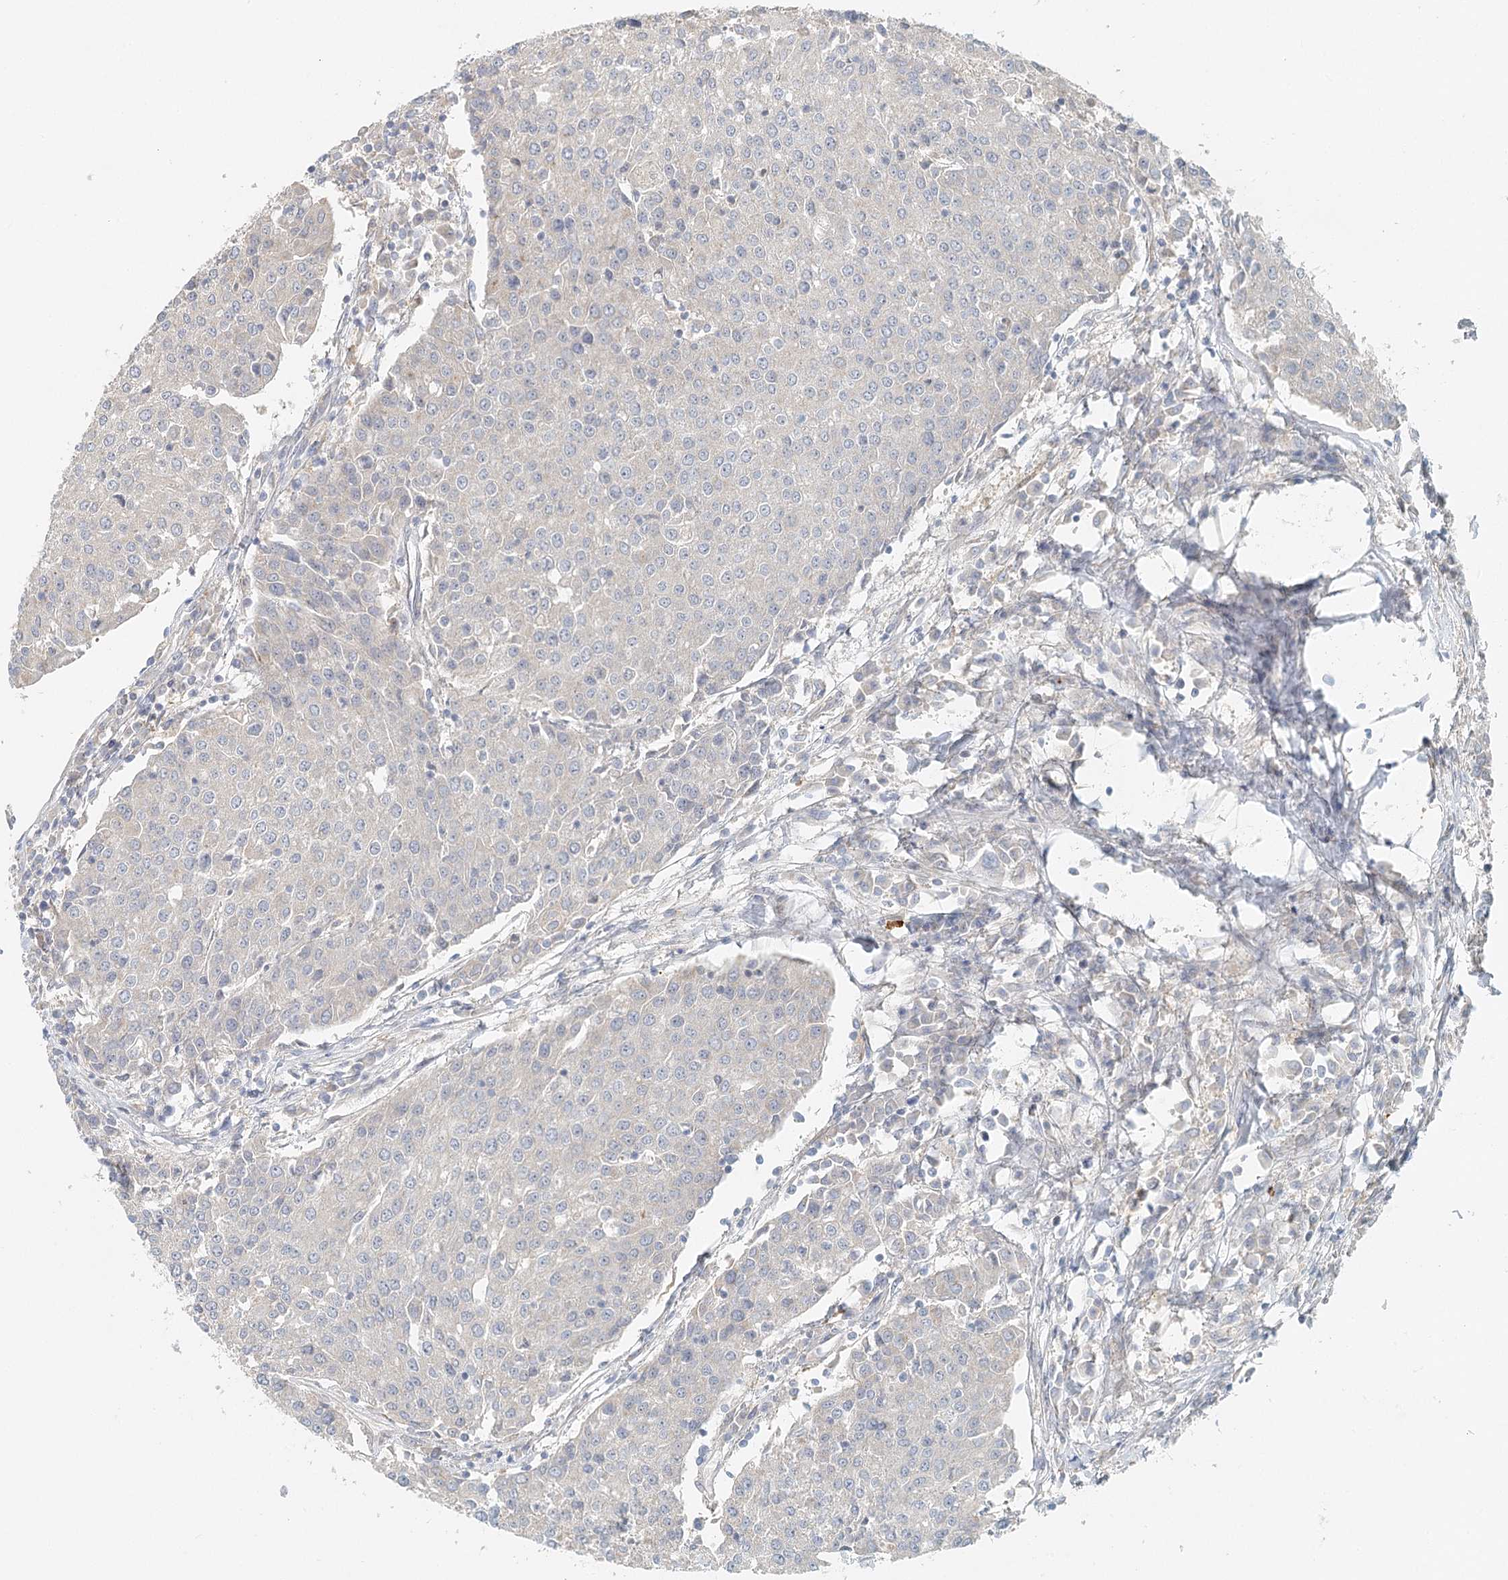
{"staining": {"intensity": "negative", "quantity": "none", "location": "none"}, "tissue": "urothelial cancer", "cell_type": "Tumor cells", "image_type": "cancer", "snomed": [{"axis": "morphology", "description": "Urothelial carcinoma, High grade"}, {"axis": "topography", "description": "Urinary bladder"}], "caption": "This is a photomicrograph of immunohistochemistry staining of urothelial cancer, which shows no staining in tumor cells.", "gene": "VSIG1", "patient": {"sex": "female", "age": 85}}